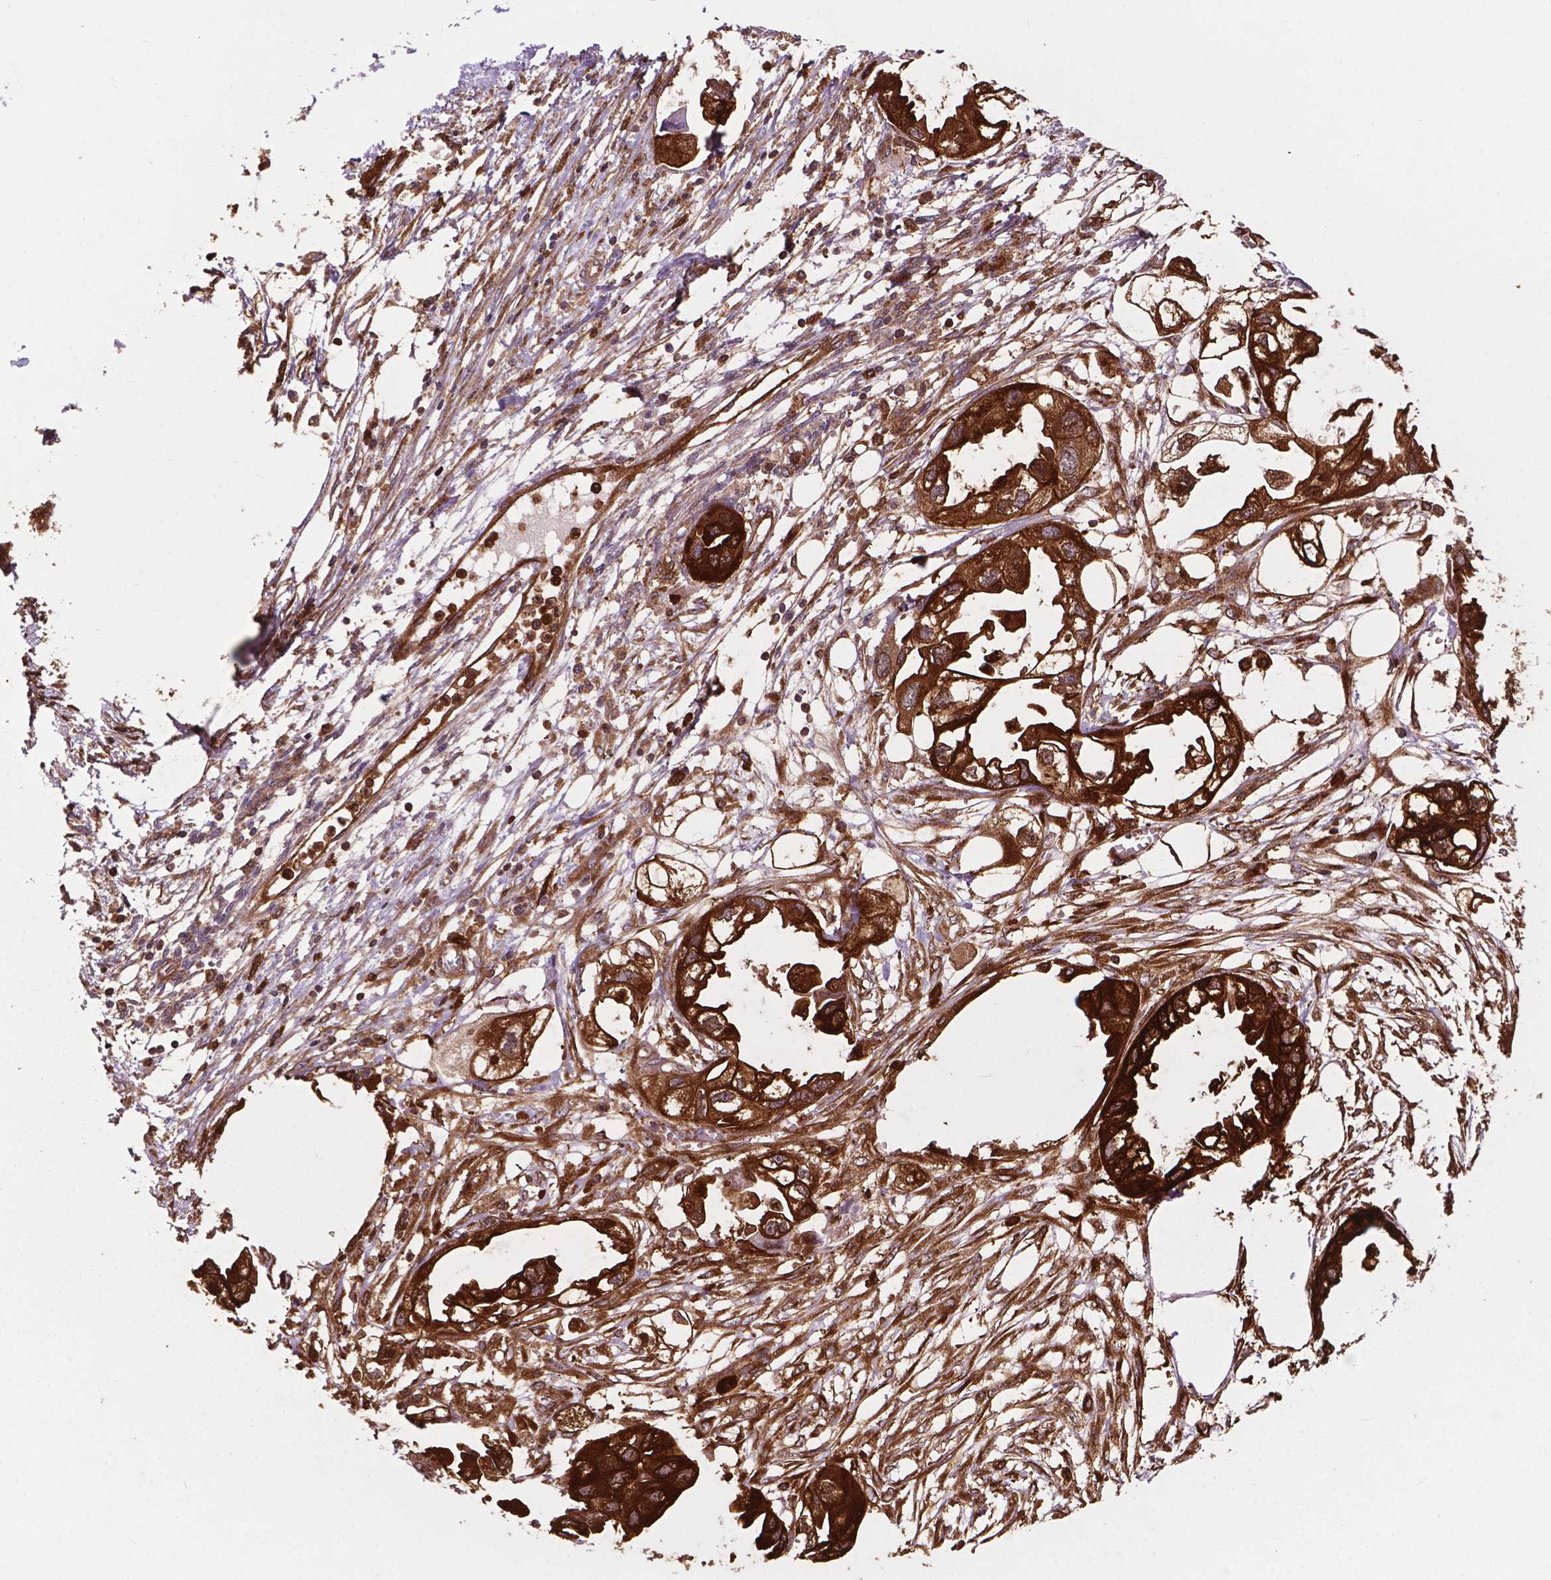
{"staining": {"intensity": "strong", "quantity": ">75%", "location": "cytoplasmic/membranous"}, "tissue": "endometrial cancer", "cell_type": "Tumor cells", "image_type": "cancer", "snomed": [{"axis": "morphology", "description": "Adenocarcinoma, NOS"}, {"axis": "morphology", "description": "Adenocarcinoma, metastatic, NOS"}, {"axis": "topography", "description": "Adipose tissue"}, {"axis": "topography", "description": "Endometrium"}], "caption": "Immunohistochemical staining of human endometrial metastatic adenocarcinoma exhibits strong cytoplasmic/membranous protein staining in about >75% of tumor cells.", "gene": "SMAD3", "patient": {"sex": "female", "age": 67}}